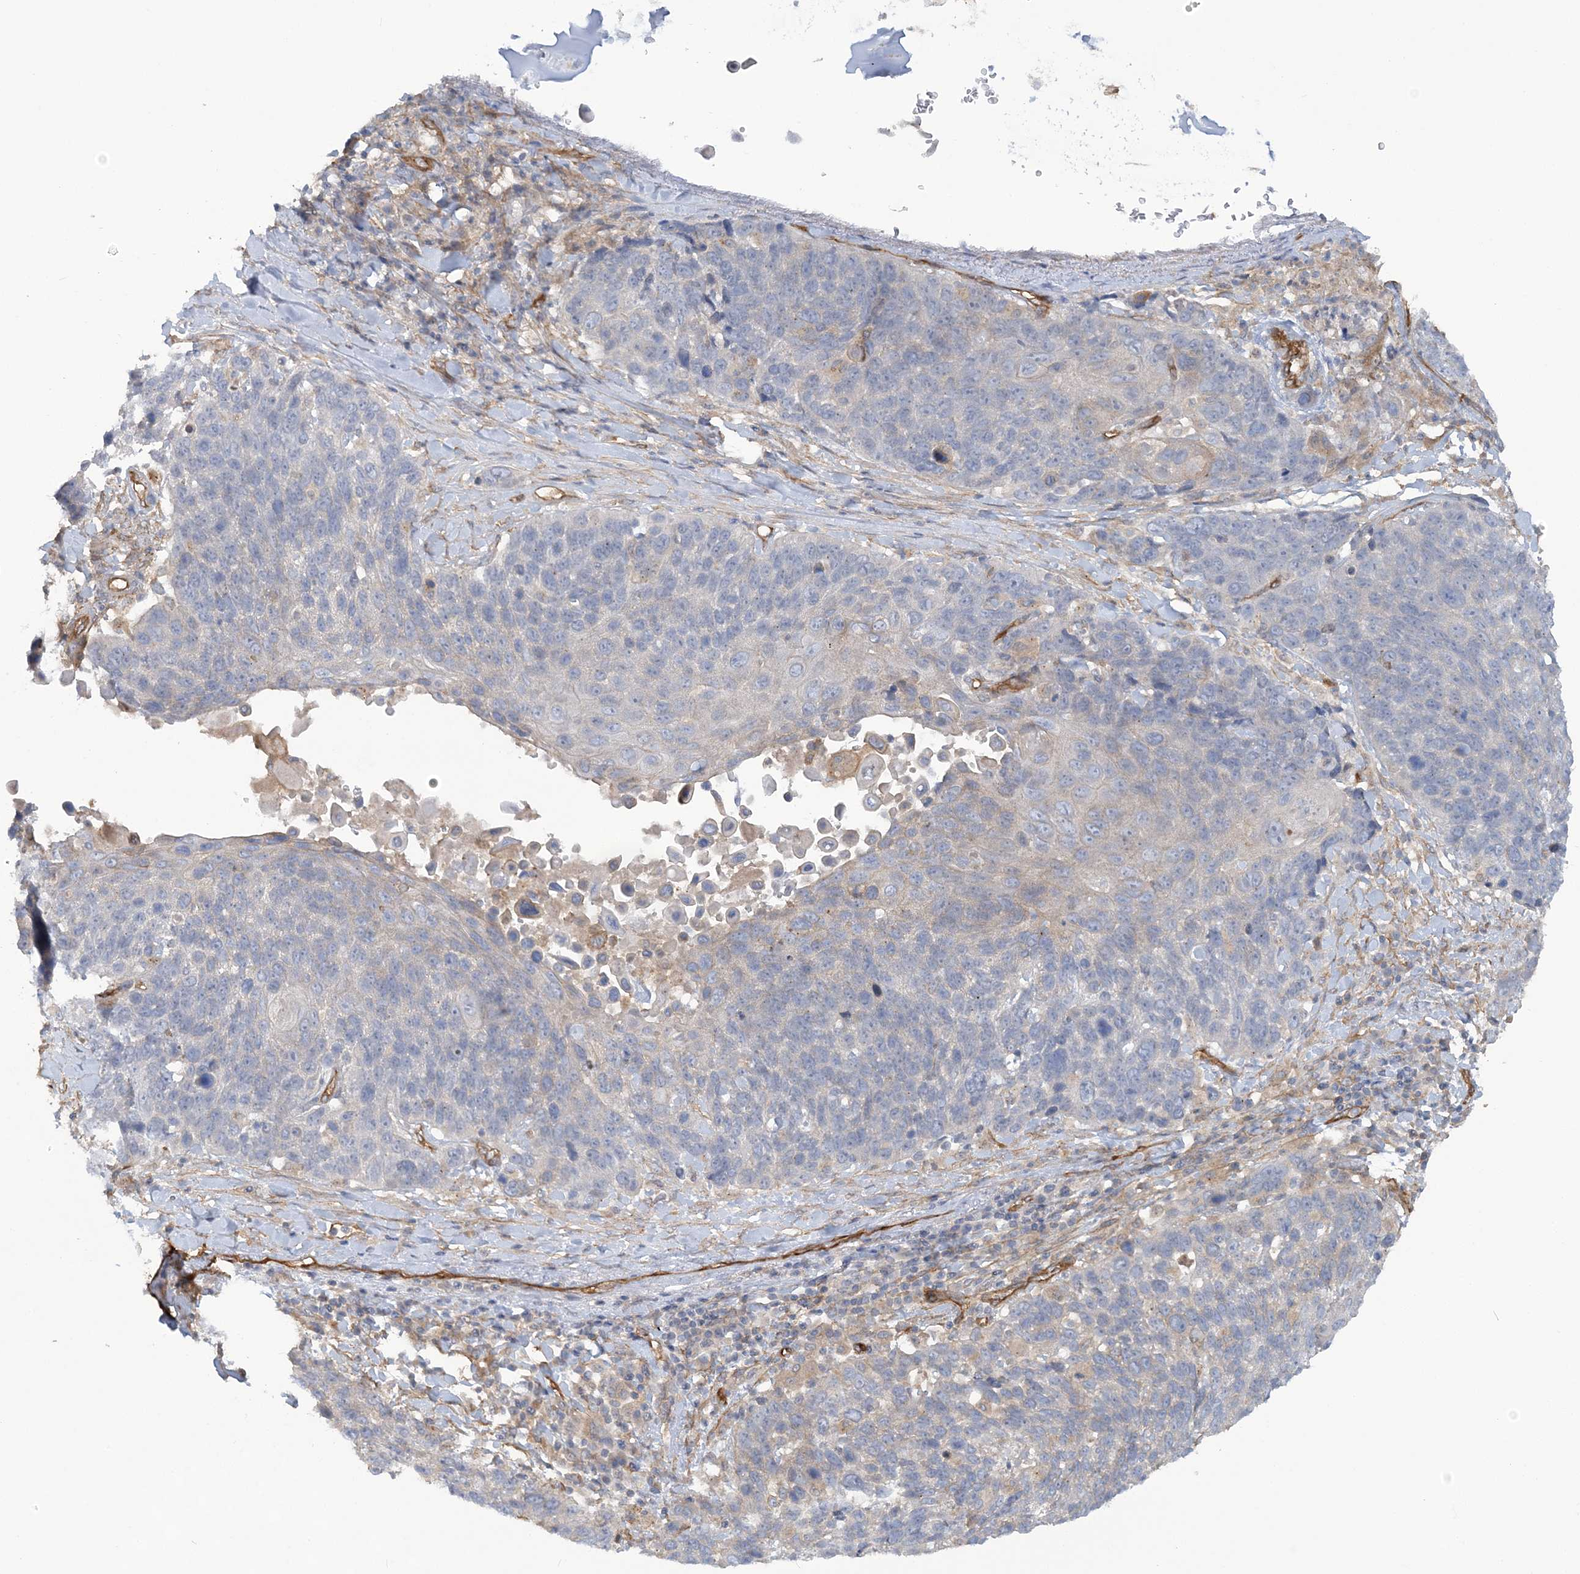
{"staining": {"intensity": "negative", "quantity": "none", "location": "none"}, "tissue": "lung cancer", "cell_type": "Tumor cells", "image_type": "cancer", "snomed": [{"axis": "morphology", "description": "Squamous cell carcinoma, NOS"}, {"axis": "topography", "description": "Lung"}], "caption": "This is an immunohistochemistry micrograph of lung squamous cell carcinoma. There is no expression in tumor cells.", "gene": "RAI14", "patient": {"sex": "male", "age": 66}}